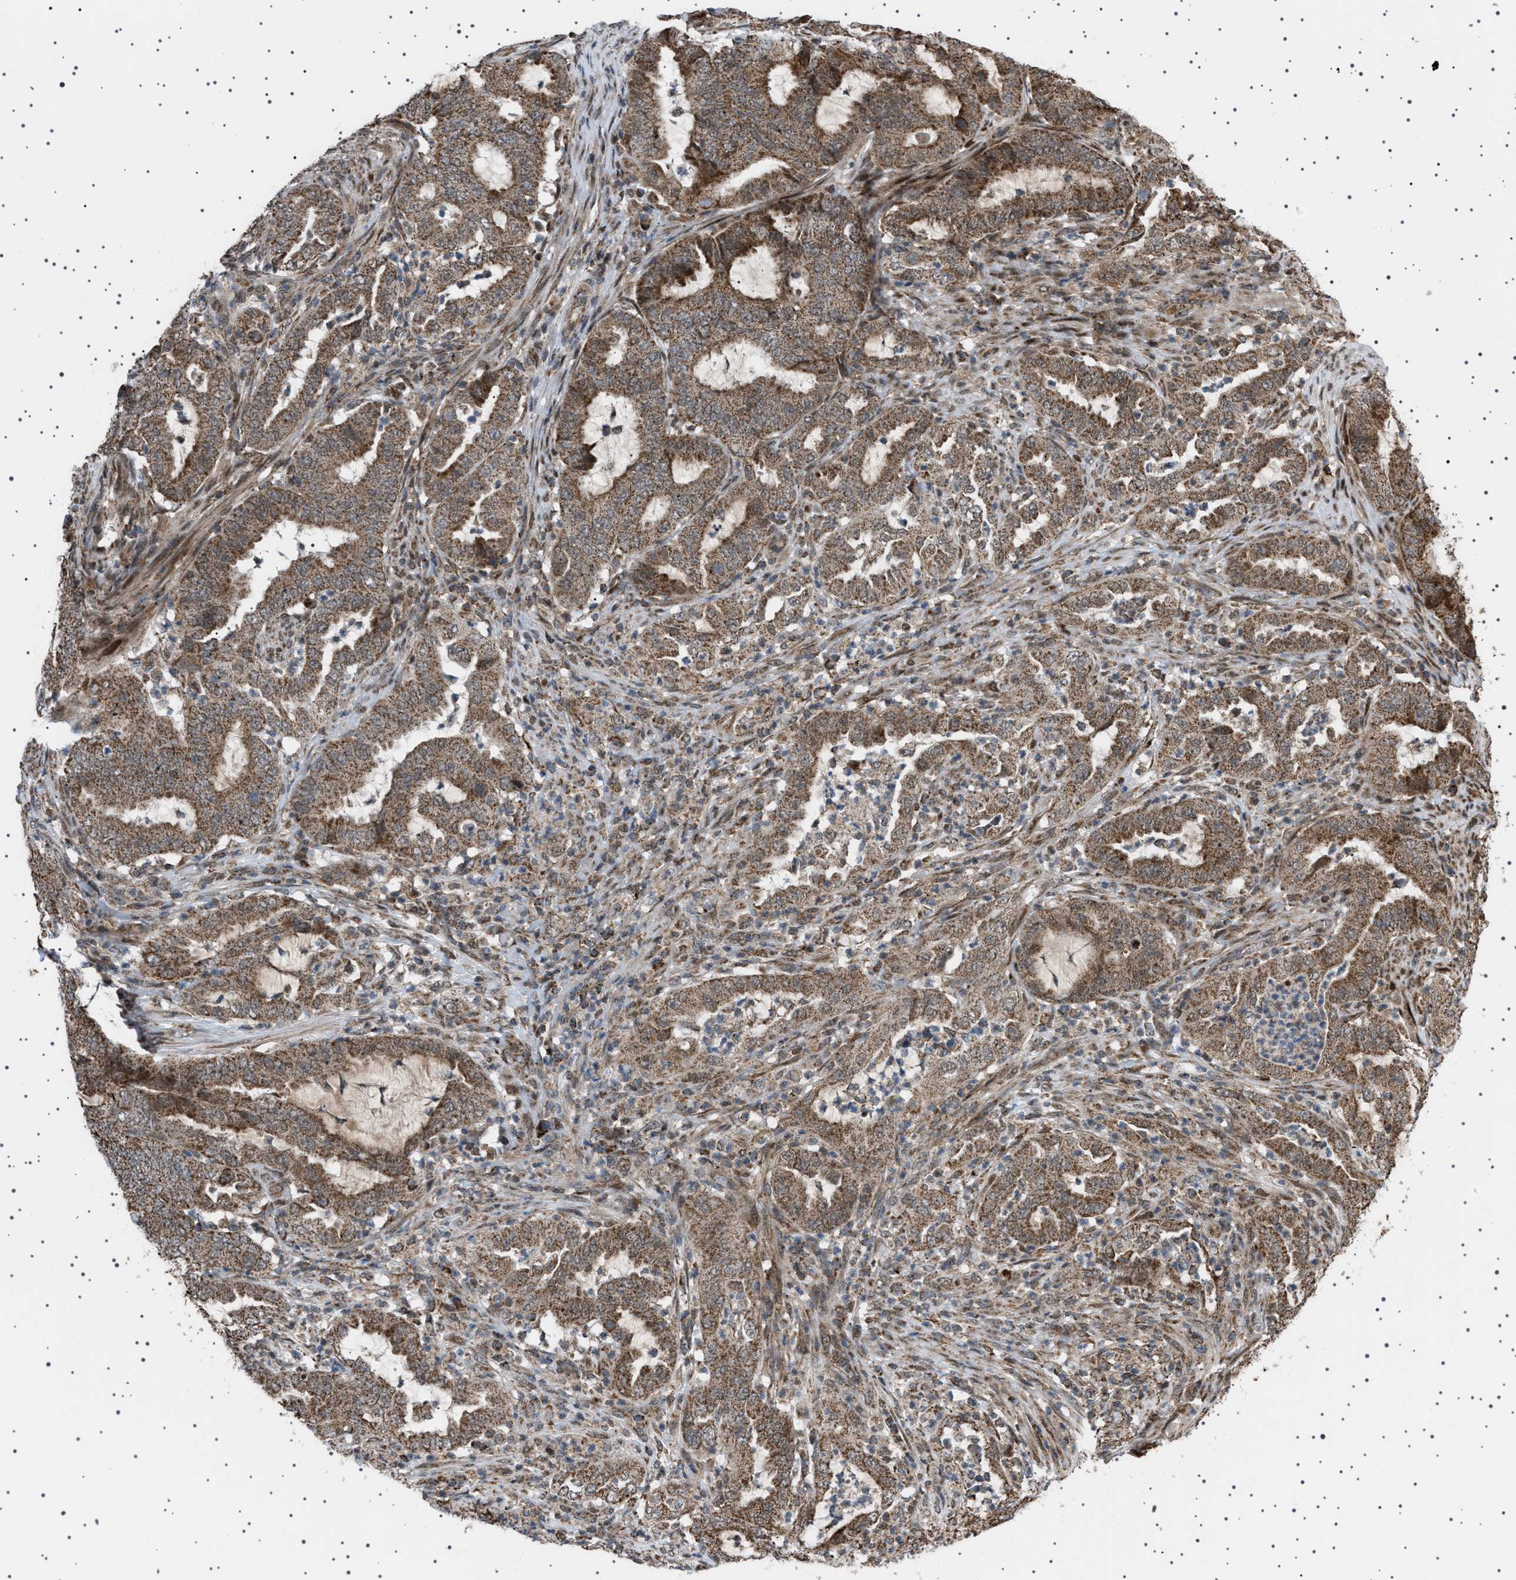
{"staining": {"intensity": "moderate", "quantity": ">75%", "location": "cytoplasmic/membranous,nuclear"}, "tissue": "endometrial cancer", "cell_type": "Tumor cells", "image_type": "cancer", "snomed": [{"axis": "morphology", "description": "Adenocarcinoma, NOS"}, {"axis": "topography", "description": "Endometrium"}], "caption": "Human endometrial cancer stained for a protein (brown) exhibits moderate cytoplasmic/membranous and nuclear positive positivity in about >75% of tumor cells.", "gene": "MELK", "patient": {"sex": "female", "age": 70}}